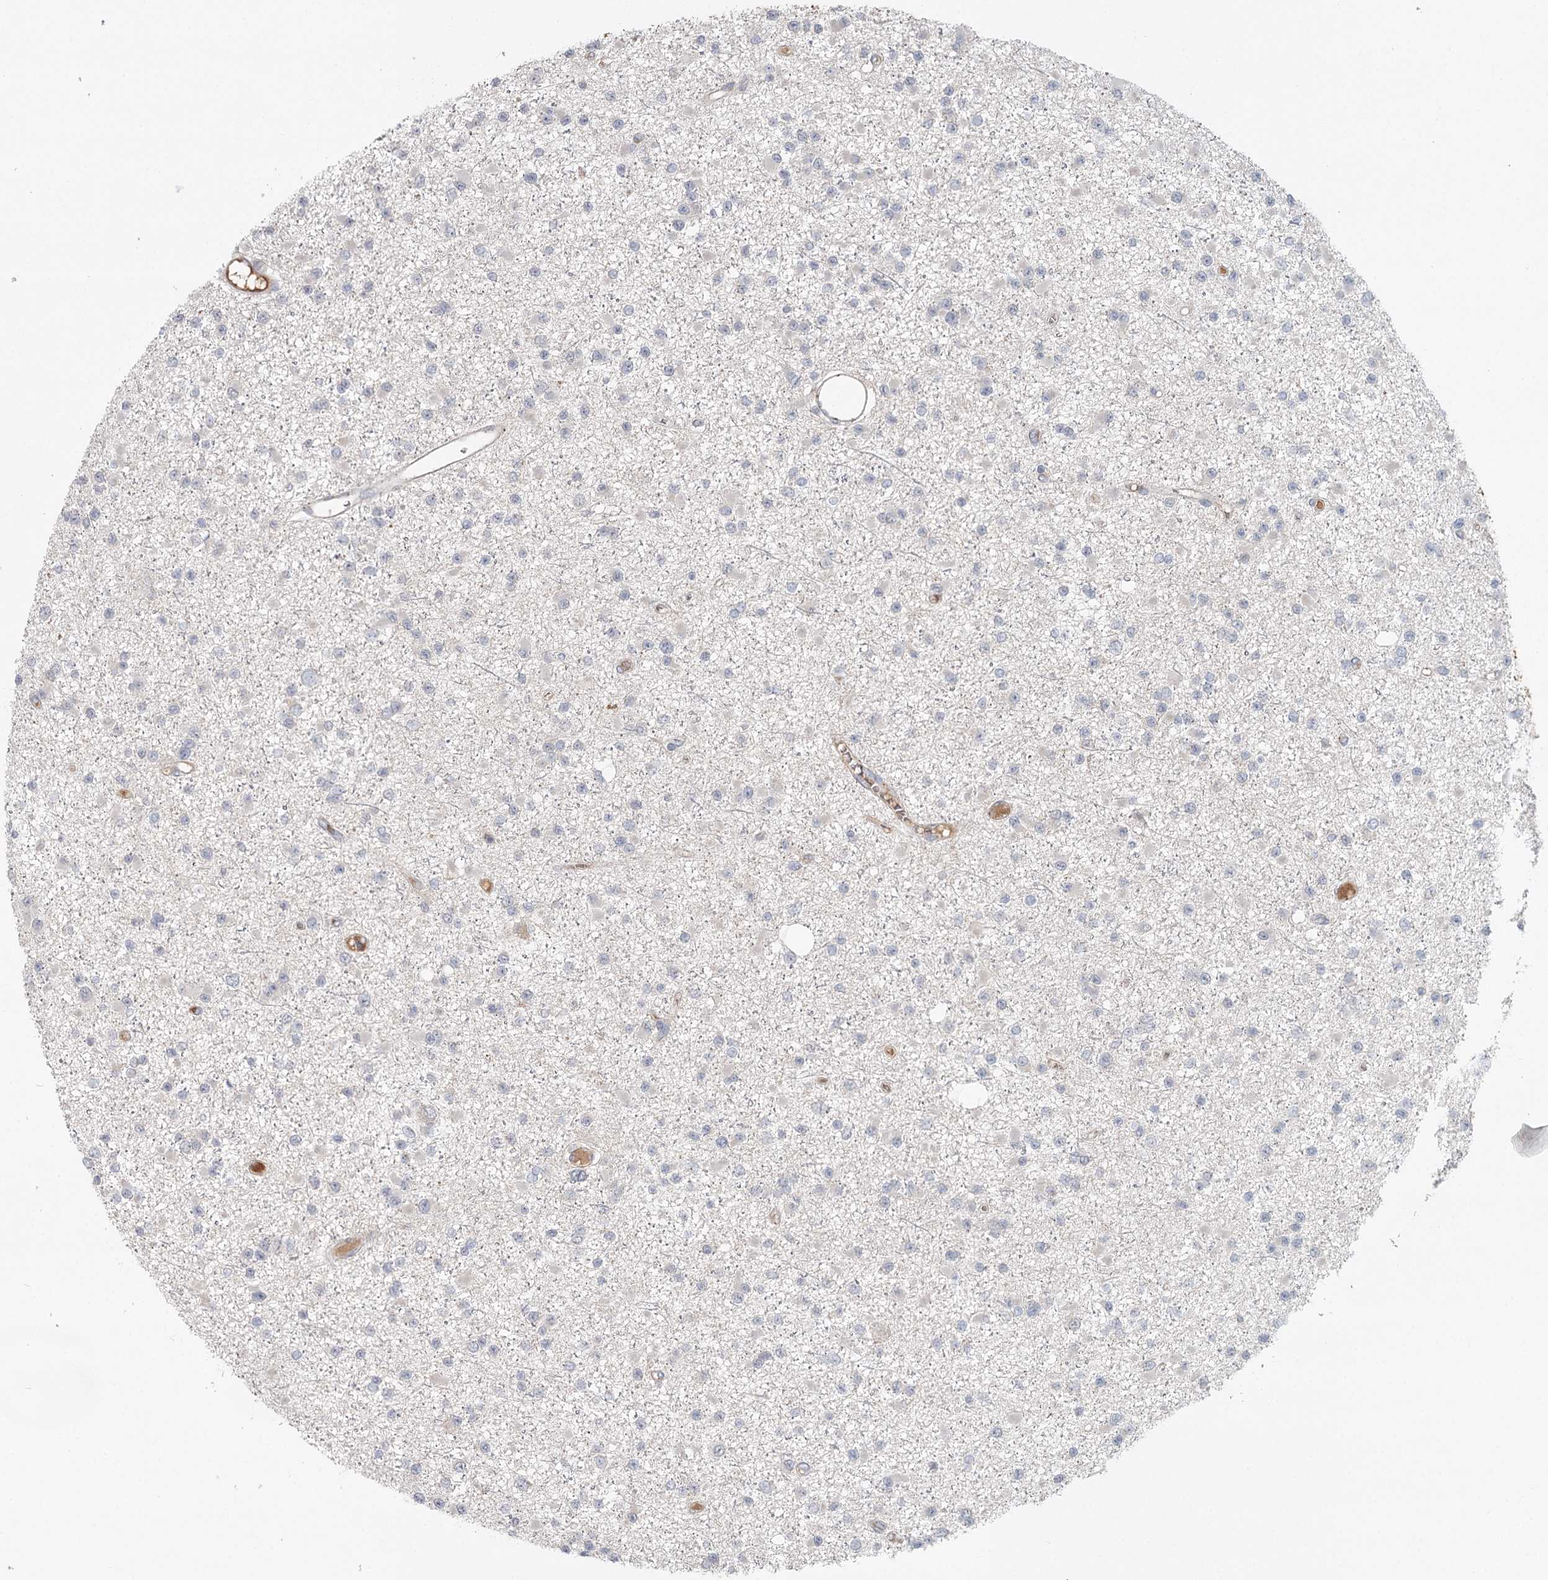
{"staining": {"intensity": "negative", "quantity": "none", "location": "none"}, "tissue": "glioma", "cell_type": "Tumor cells", "image_type": "cancer", "snomed": [{"axis": "morphology", "description": "Glioma, malignant, Low grade"}, {"axis": "topography", "description": "Brain"}], "caption": "Tumor cells are negative for protein expression in human glioma.", "gene": "DHRS9", "patient": {"sex": "female", "age": 22}}